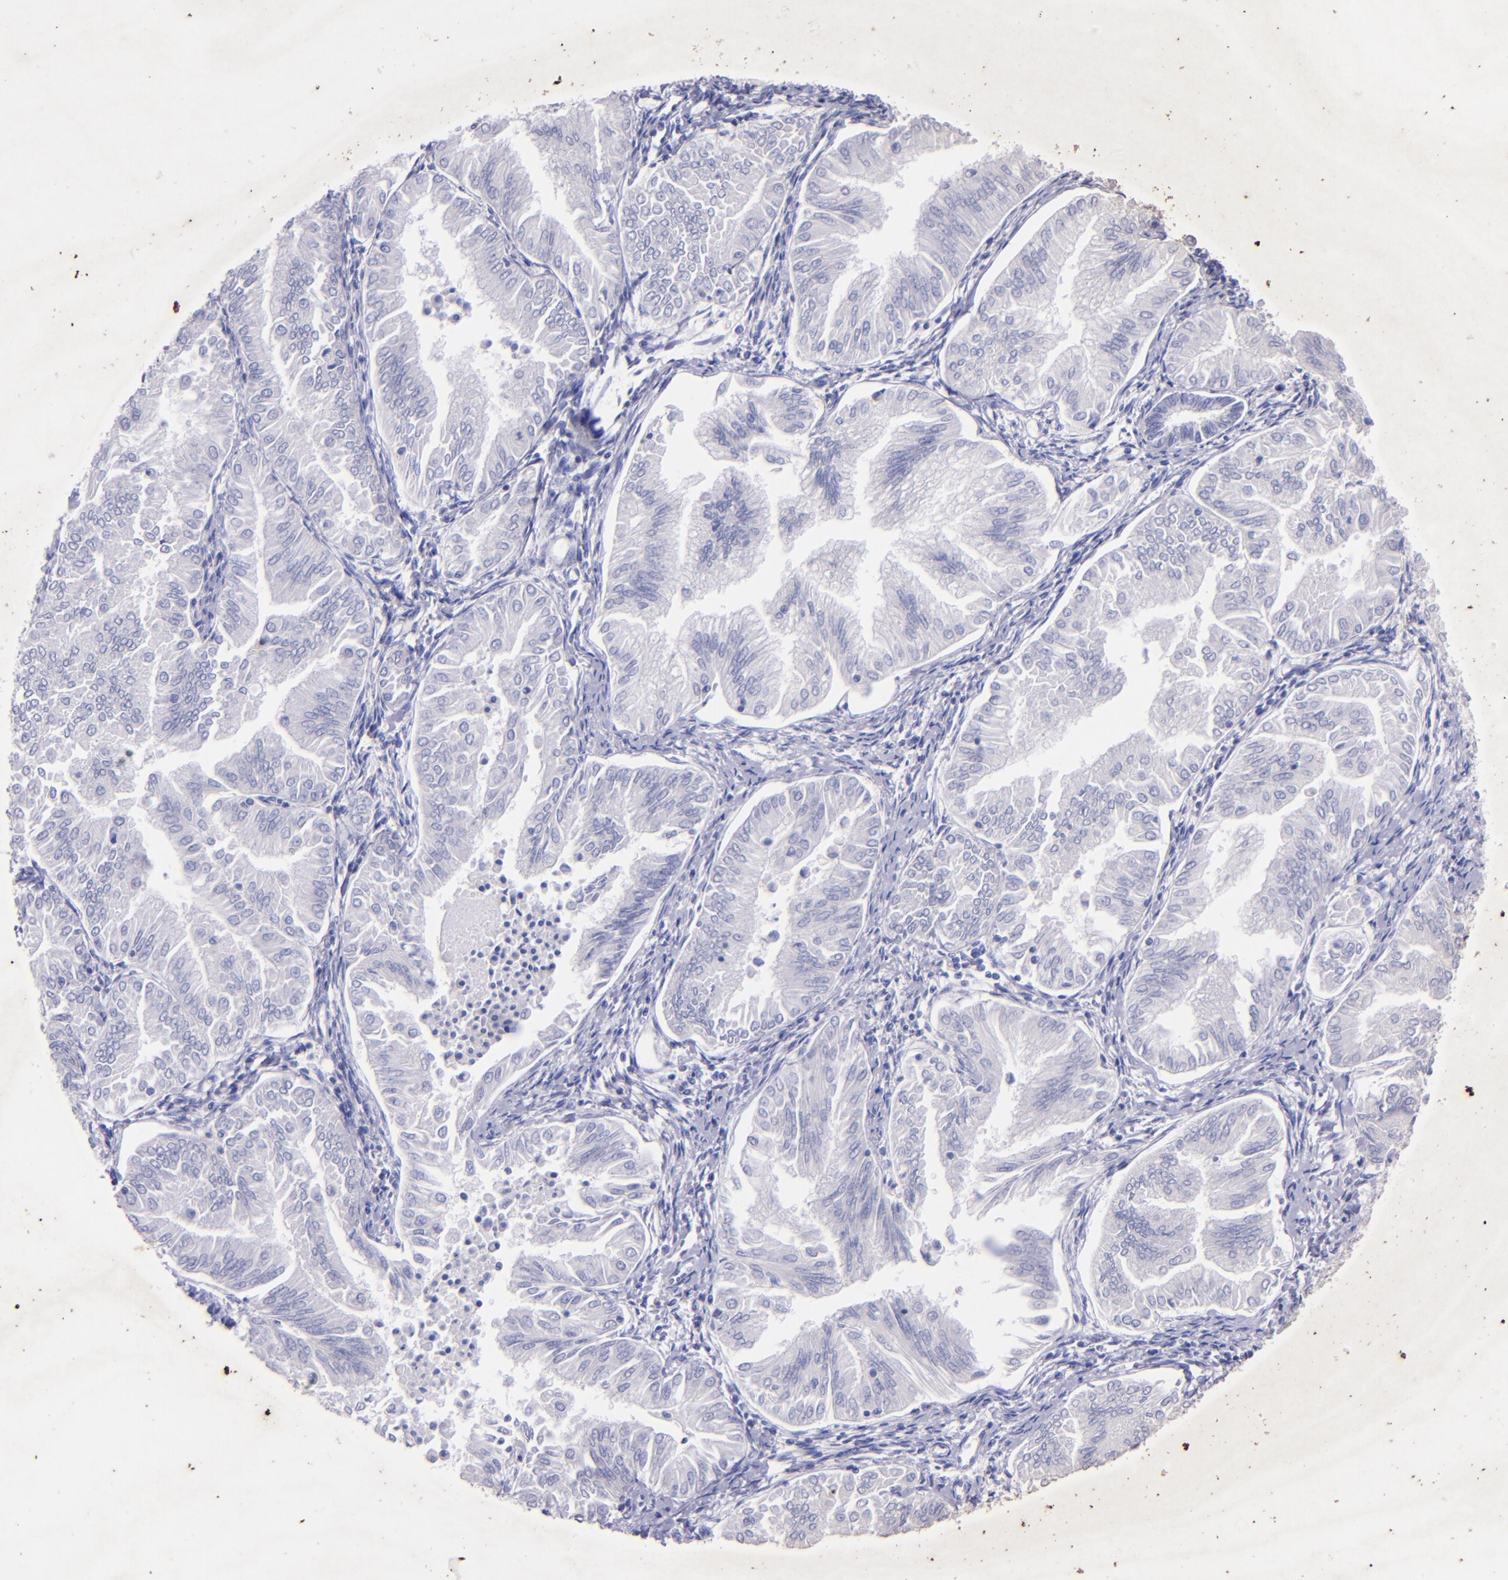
{"staining": {"intensity": "negative", "quantity": "none", "location": "none"}, "tissue": "endometrial cancer", "cell_type": "Tumor cells", "image_type": "cancer", "snomed": [{"axis": "morphology", "description": "Adenocarcinoma, NOS"}, {"axis": "topography", "description": "Endometrium"}], "caption": "Tumor cells are negative for brown protein staining in endometrial adenocarcinoma.", "gene": "UCHL1", "patient": {"sex": "female", "age": 53}}